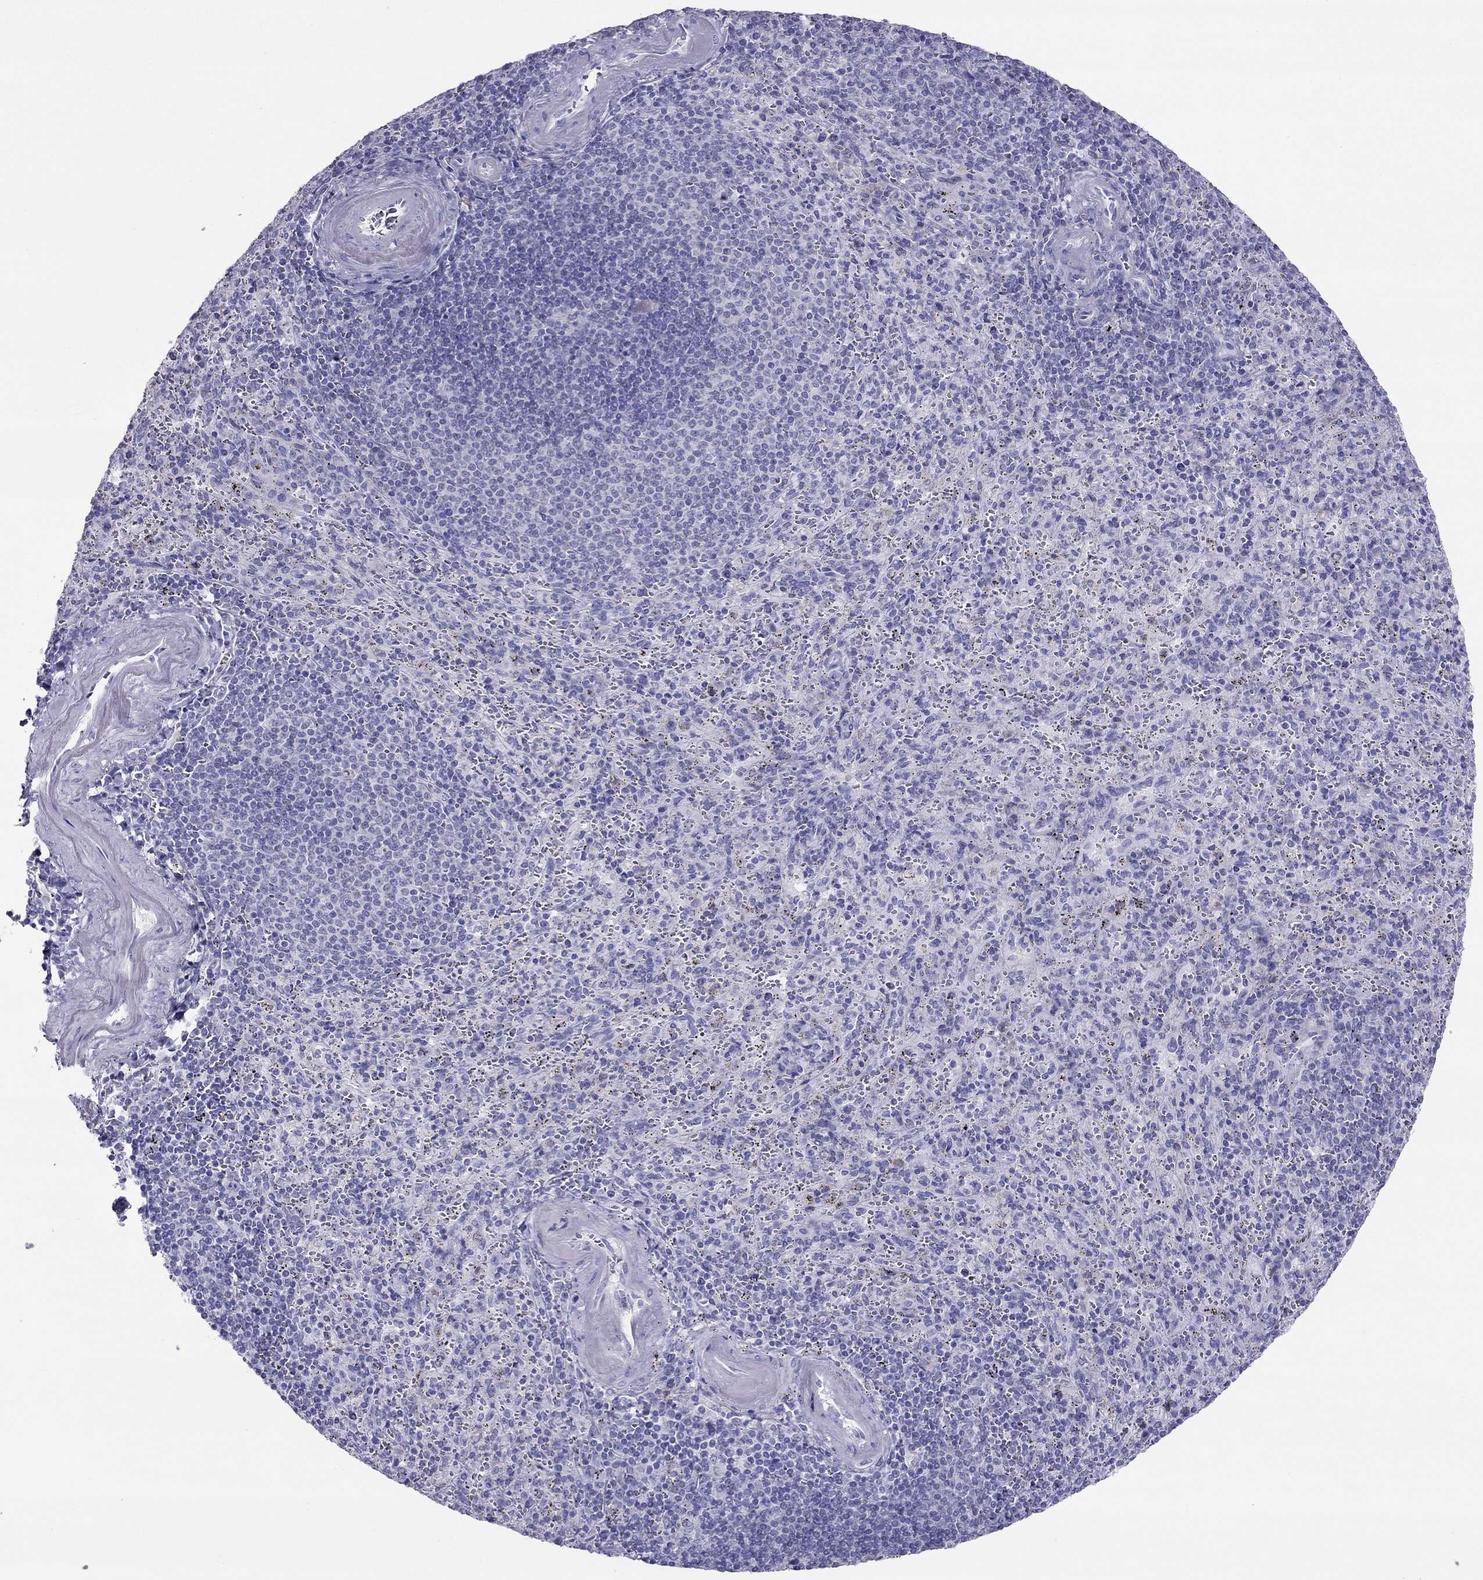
{"staining": {"intensity": "negative", "quantity": "none", "location": "none"}, "tissue": "spleen", "cell_type": "Cells in red pulp", "image_type": "normal", "snomed": [{"axis": "morphology", "description": "Normal tissue, NOS"}, {"axis": "topography", "description": "Spleen"}], "caption": "There is no significant positivity in cells in red pulp of spleen. Brightfield microscopy of immunohistochemistry stained with DAB (brown) and hematoxylin (blue), captured at high magnification.", "gene": "MAEL", "patient": {"sex": "male", "age": 57}}